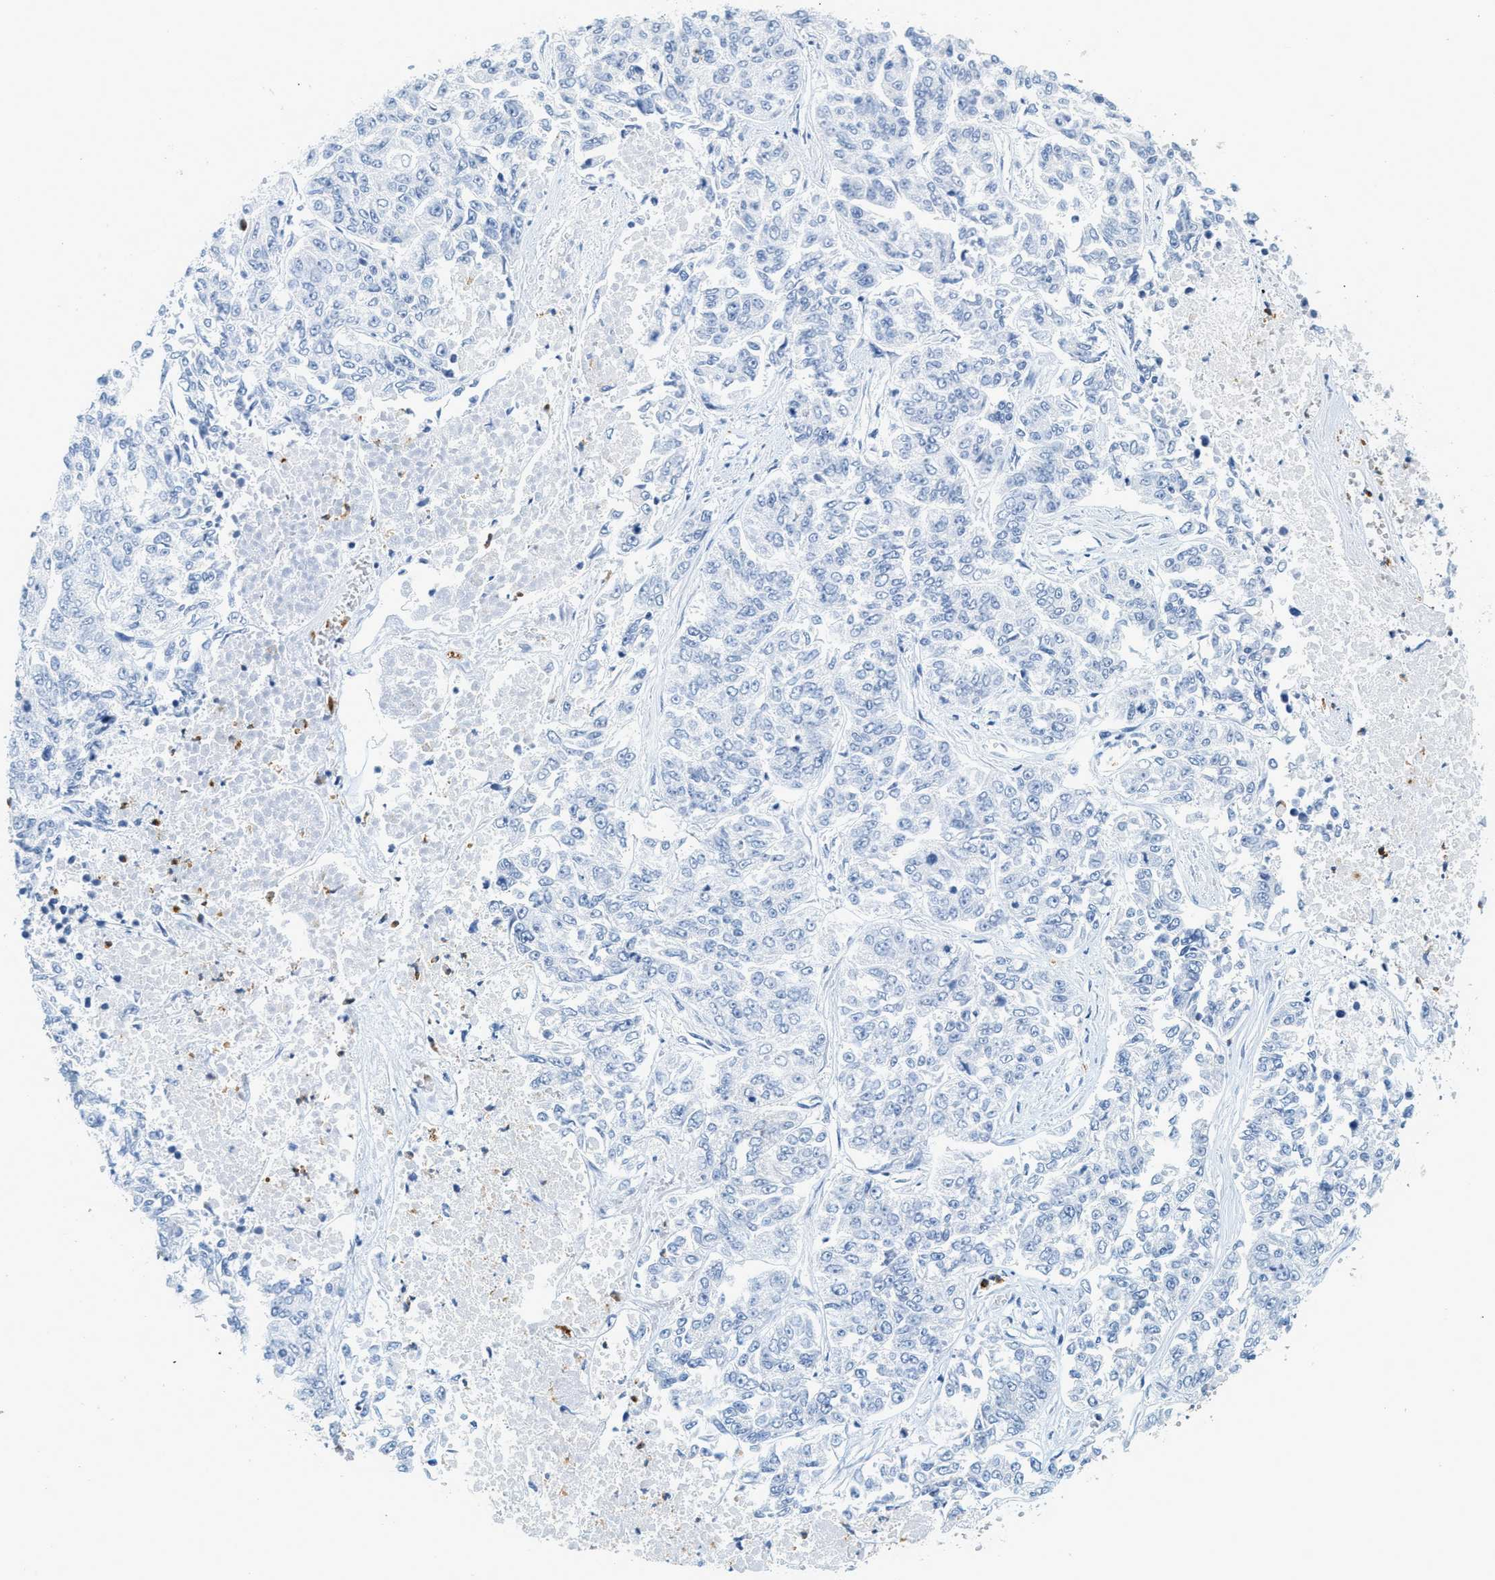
{"staining": {"intensity": "negative", "quantity": "none", "location": "none"}, "tissue": "lung cancer", "cell_type": "Tumor cells", "image_type": "cancer", "snomed": [{"axis": "morphology", "description": "Adenocarcinoma, NOS"}, {"axis": "topography", "description": "Lung"}], "caption": "Tumor cells show no significant staining in lung cancer (adenocarcinoma).", "gene": "LCN2", "patient": {"sex": "male", "age": 84}}